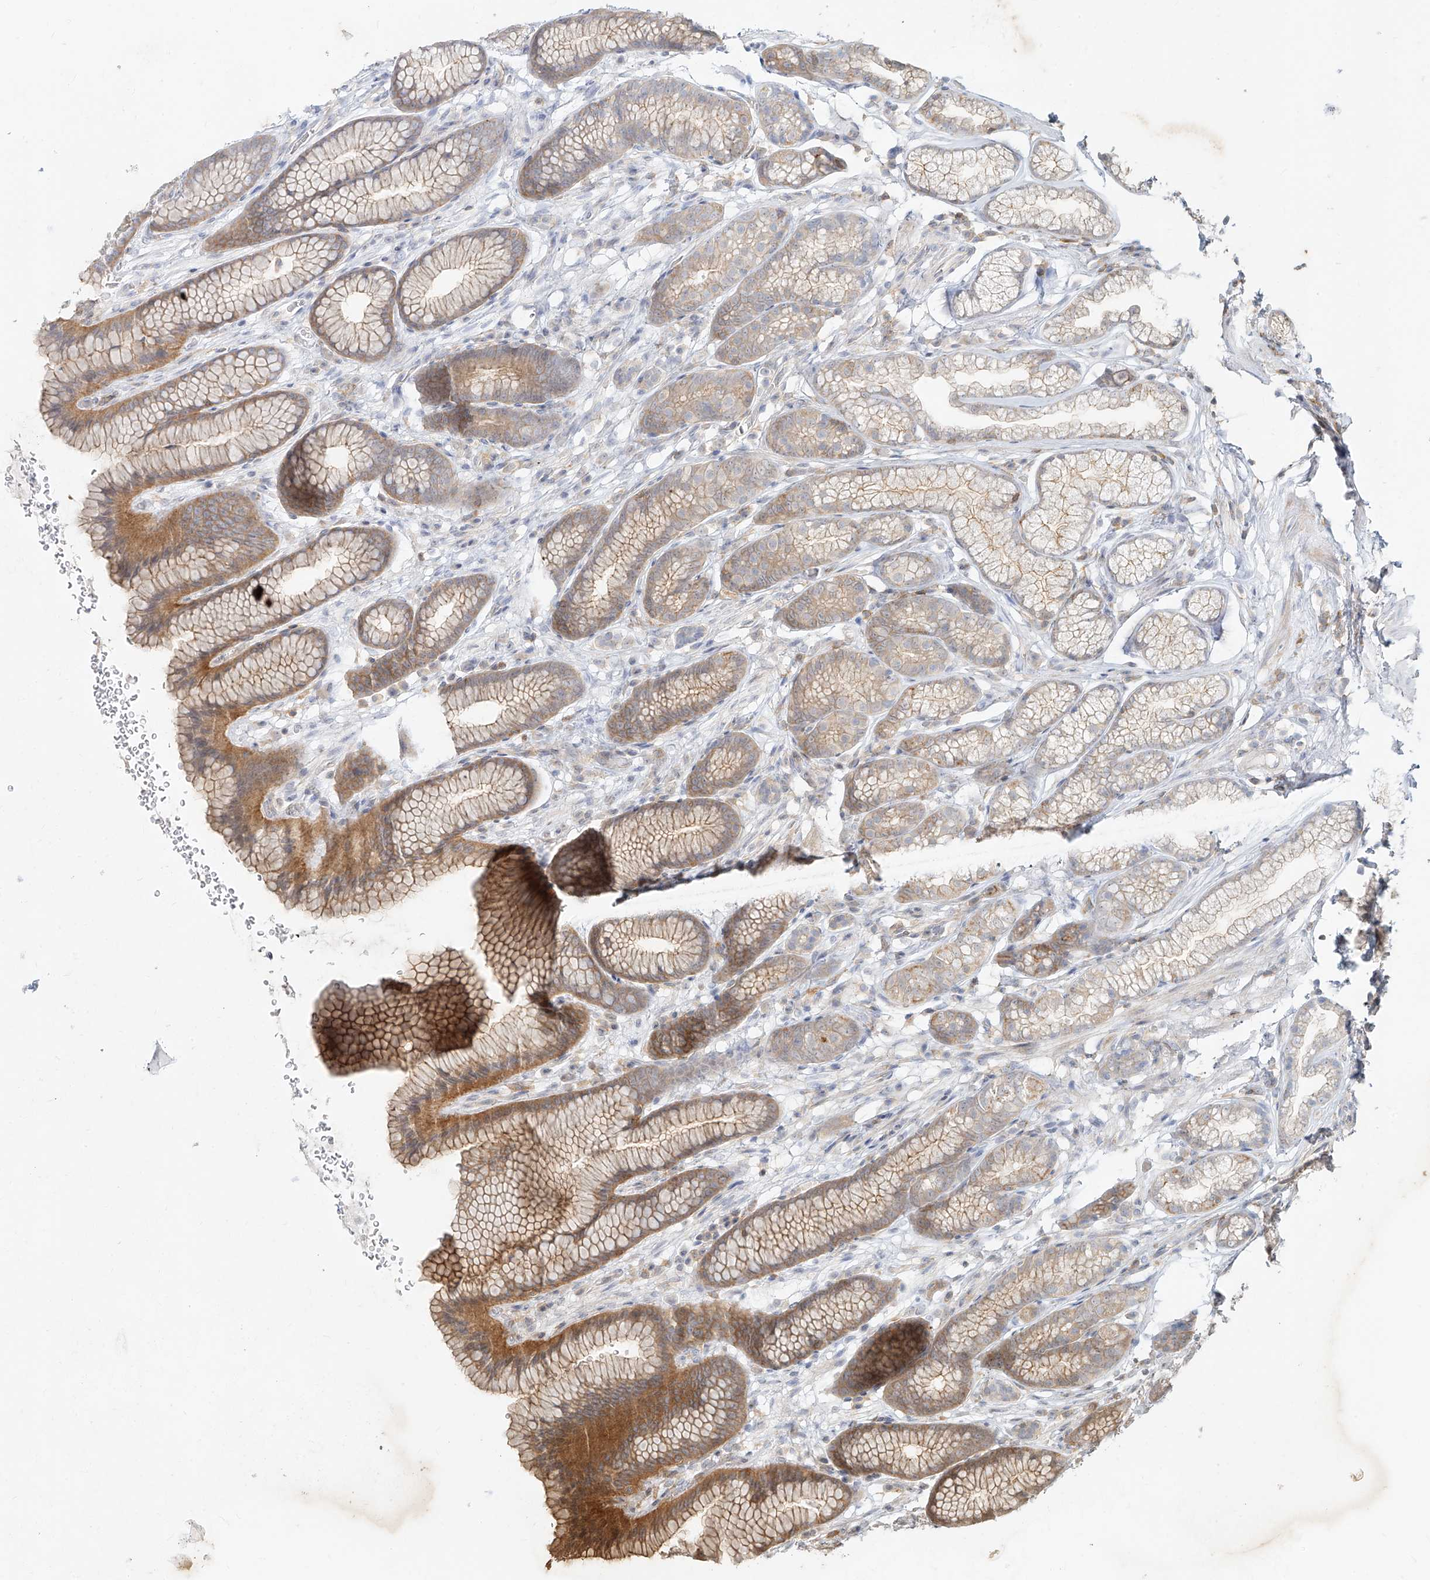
{"staining": {"intensity": "moderate", "quantity": "25%-75%", "location": "cytoplasmic/membranous"}, "tissue": "stomach", "cell_type": "Glandular cells", "image_type": "normal", "snomed": [{"axis": "morphology", "description": "Normal tissue, NOS"}, {"axis": "topography", "description": "Stomach"}], "caption": "IHC staining of normal stomach, which shows medium levels of moderate cytoplasmic/membranous expression in approximately 25%-75% of glandular cells indicating moderate cytoplasmic/membranous protein expression. The staining was performed using DAB (3,3'-diaminobenzidine) (brown) for protein detection and nuclei were counterstained in hematoxylin (blue).", "gene": "SLC2A12", "patient": {"sex": "male", "age": 42}}